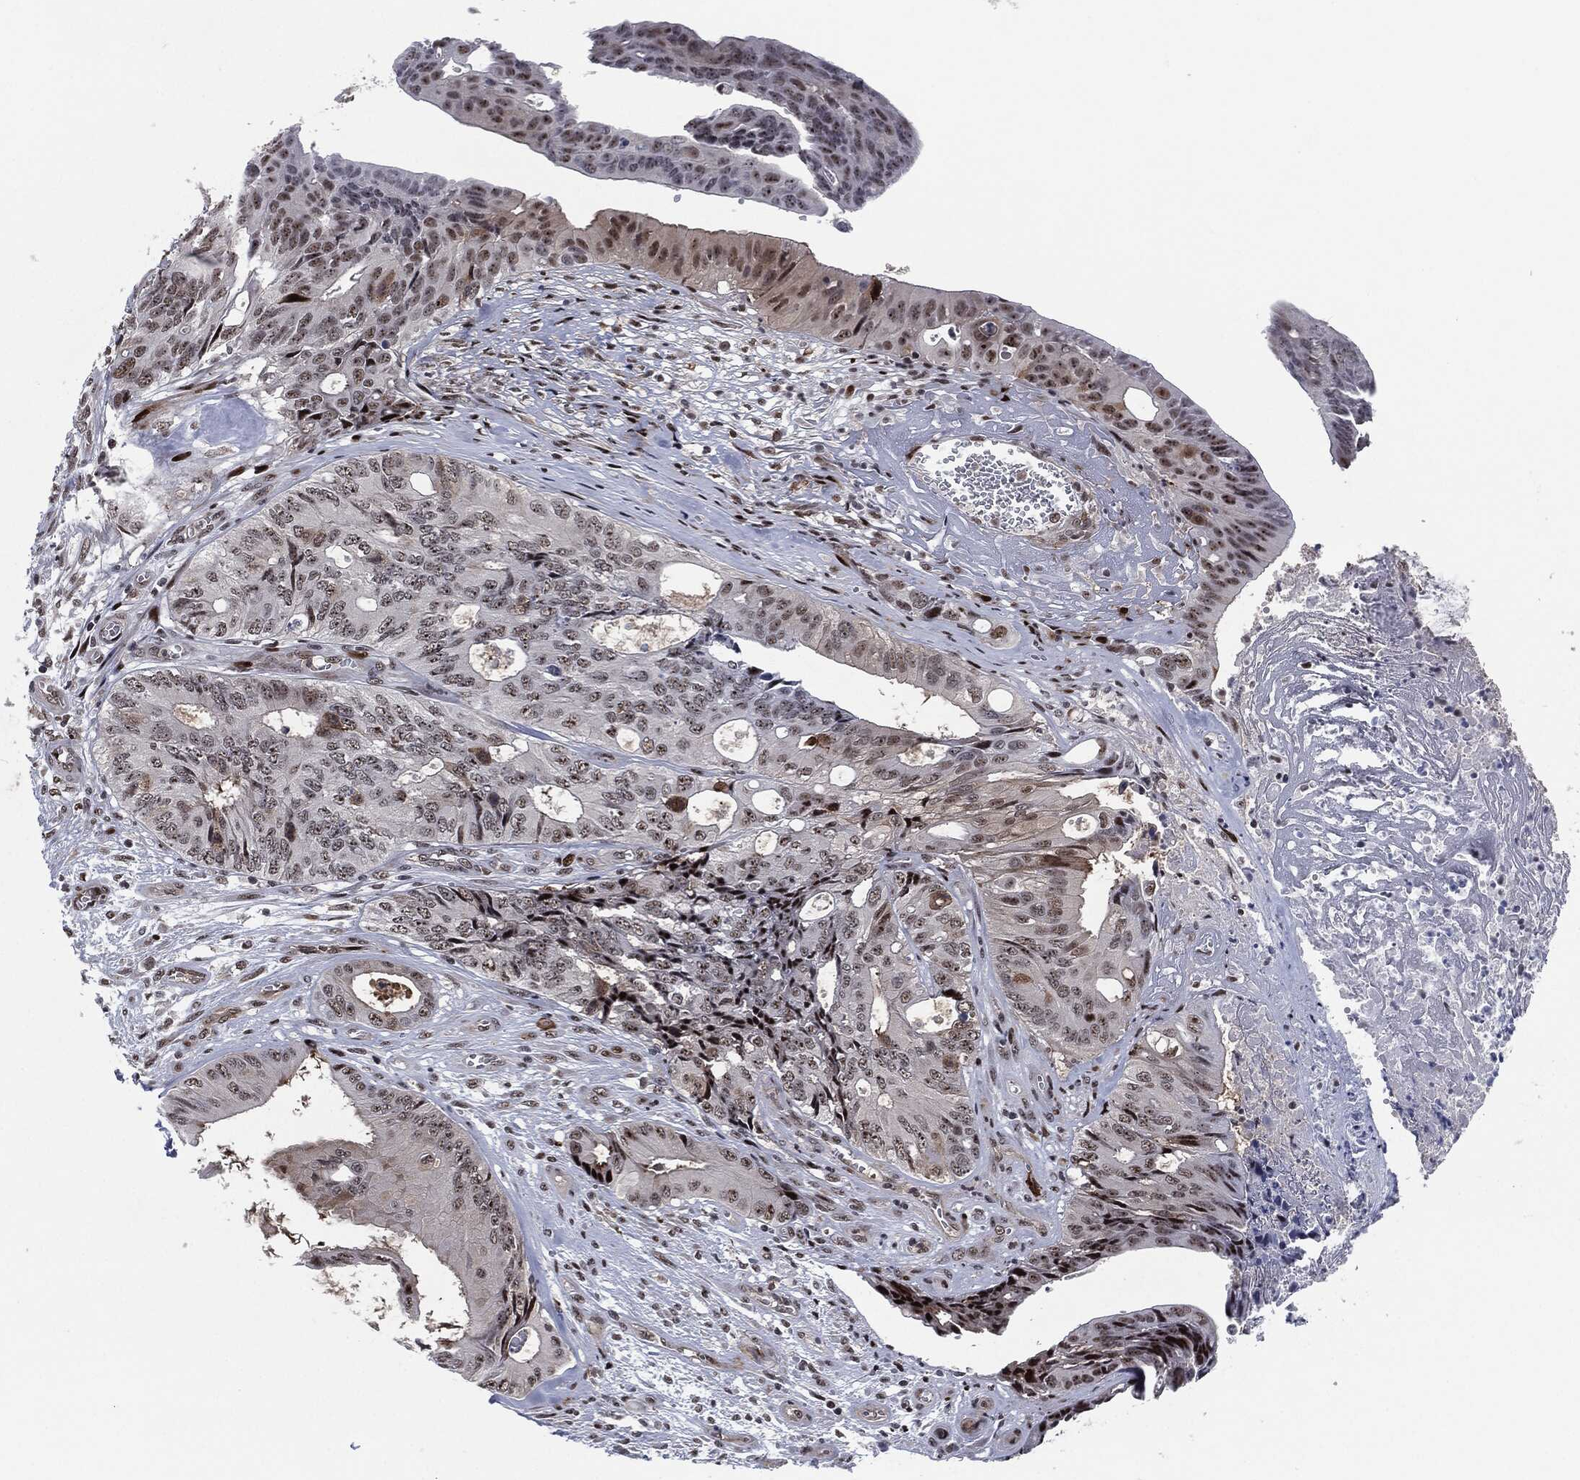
{"staining": {"intensity": "moderate", "quantity": "<25%", "location": "nuclear"}, "tissue": "colorectal cancer", "cell_type": "Tumor cells", "image_type": "cancer", "snomed": [{"axis": "morphology", "description": "Normal tissue, NOS"}, {"axis": "morphology", "description": "Adenocarcinoma, NOS"}, {"axis": "topography", "description": "Colon"}], "caption": "Immunohistochemical staining of adenocarcinoma (colorectal) displays low levels of moderate nuclear protein staining in approximately <25% of tumor cells.", "gene": "AKT2", "patient": {"sex": "male", "age": 65}}